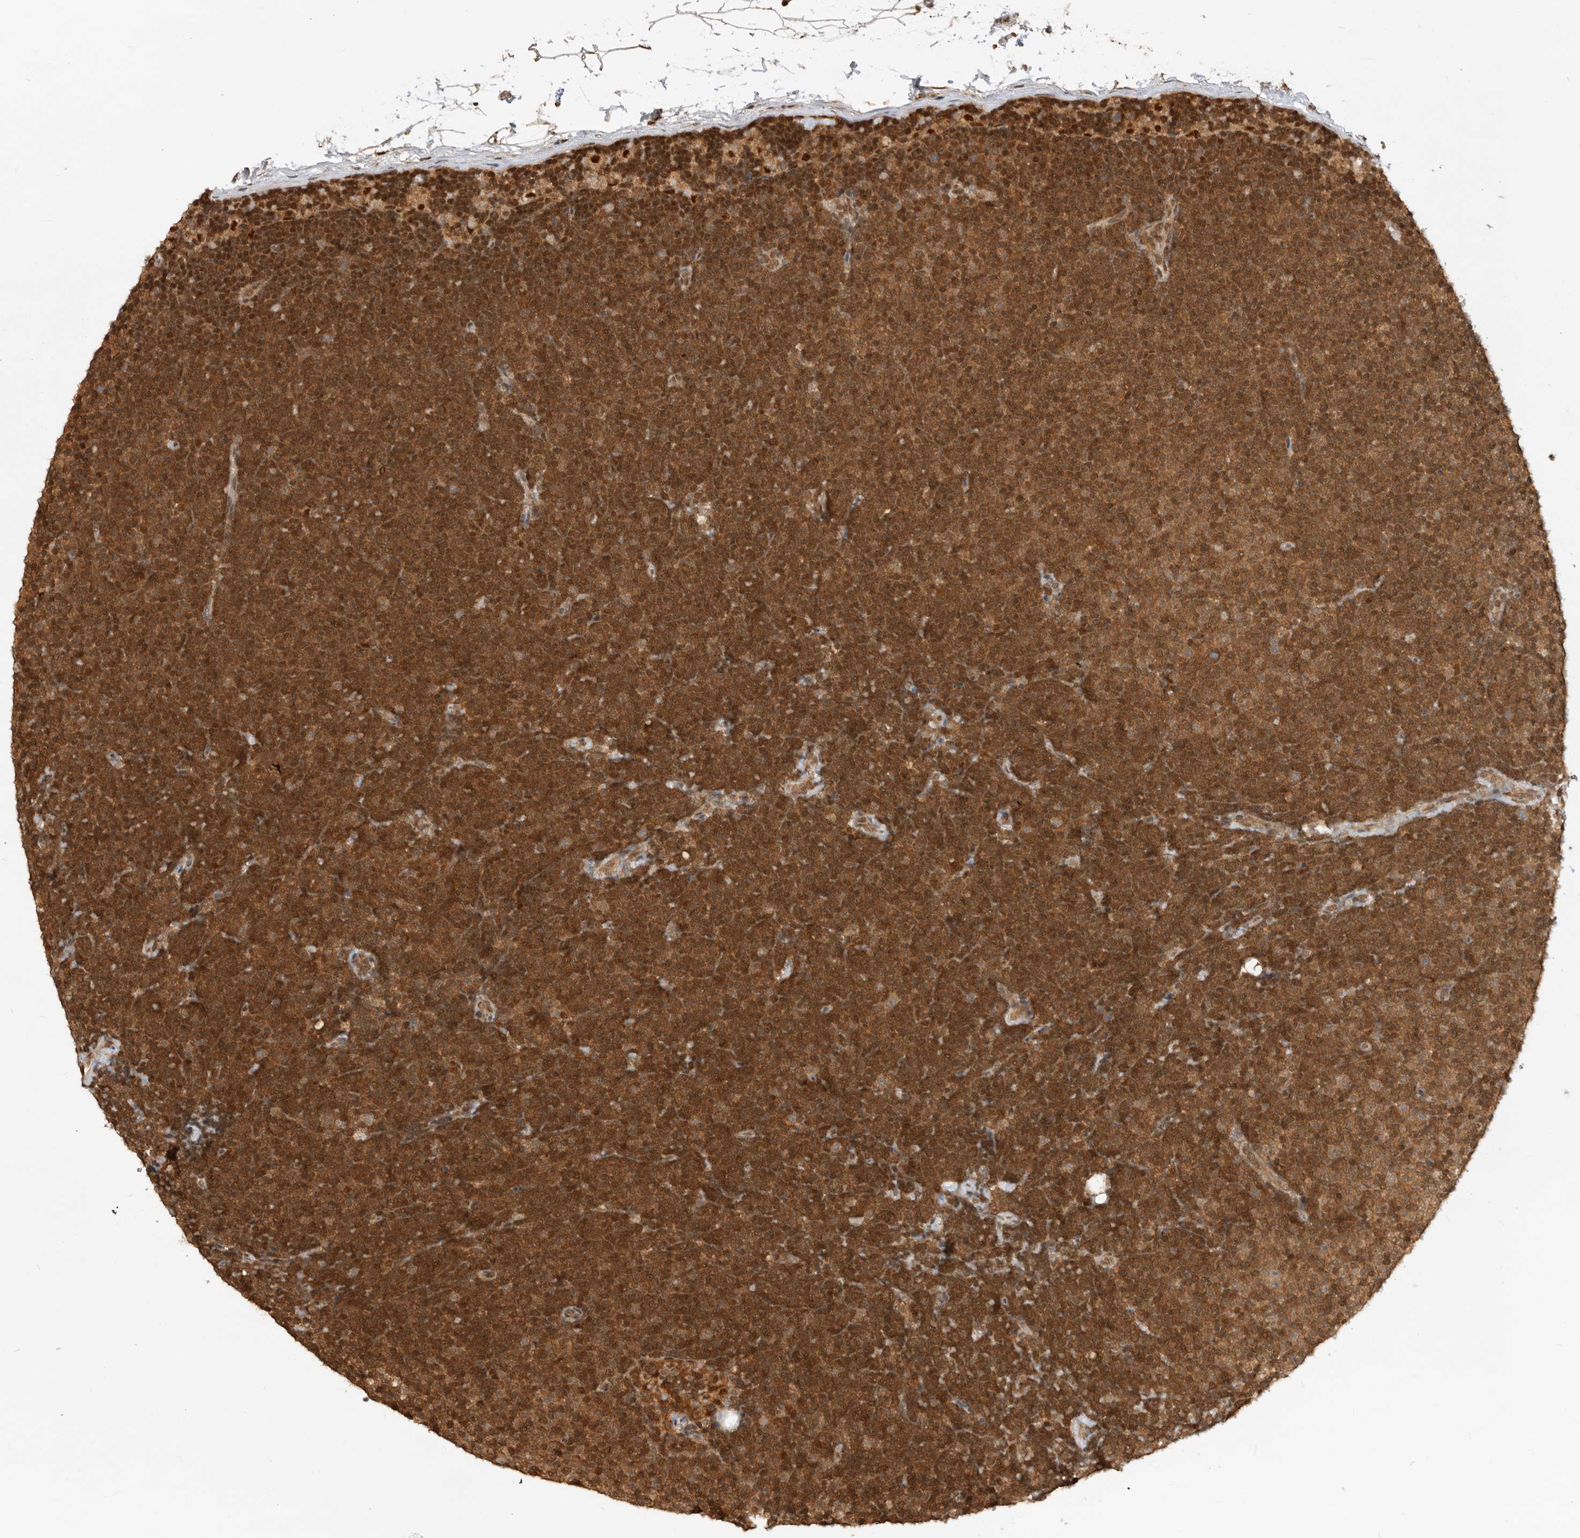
{"staining": {"intensity": "strong", "quantity": ">75%", "location": "cytoplasmic/membranous,nuclear"}, "tissue": "lymphoma", "cell_type": "Tumor cells", "image_type": "cancer", "snomed": [{"axis": "morphology", "description": "Malignant lymphoma, non-Hodgkin's type, Low grade"}, {"axis": "topography", "description": "Lymph node"}], "caption": "This micrograph reveals immunohistochemistry (IHC) staining of human malignant lymphoma, non-Hodgkin's type (low-grade), with high strong cytoplasmic/membranous and nuclear expression in approximately >75% of tumor cells.", "gene": "ADPRS", "patient": {"sex": "female", "age": 53}}